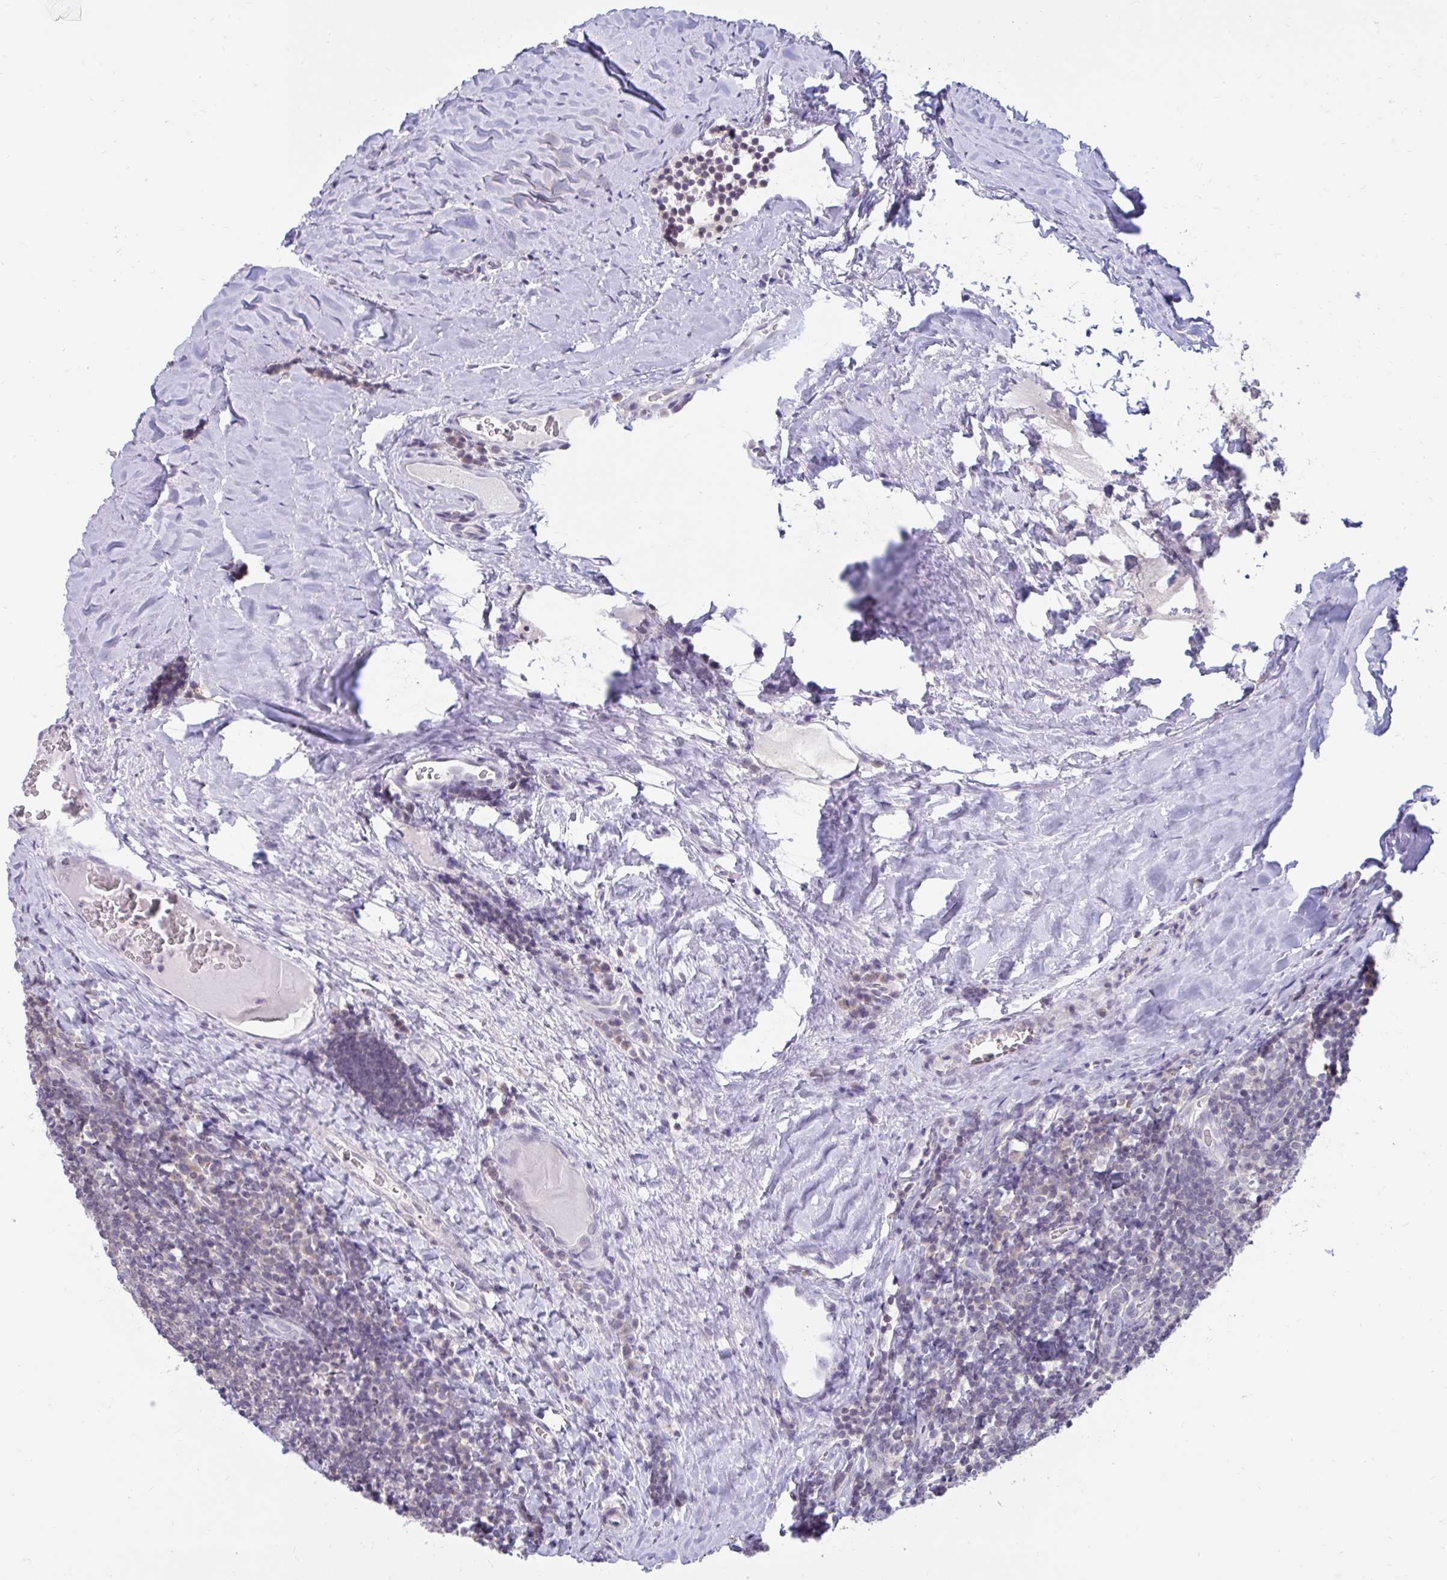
{"staining": {"intensity": "negative", "quantity": "none", "location": "none"}, "tissue": "tonsil", "cell_type": "Germinal center cells", "image_type": "normal", "snomed": [{"axis": "morphology", "description": "Normal tissue, NOS"}, {"axis": "morphology", "description": "Inflammation, NOS"}, {"axis": "topography", "description": "Tonsil"}], "caption": "Human tonsil stained for a protein using immunohistochemistry (IHC) exhibits no positivity in germinal center cells.", "gene": "ARPP19", "patient": {"sex": "female", "age": 31}}